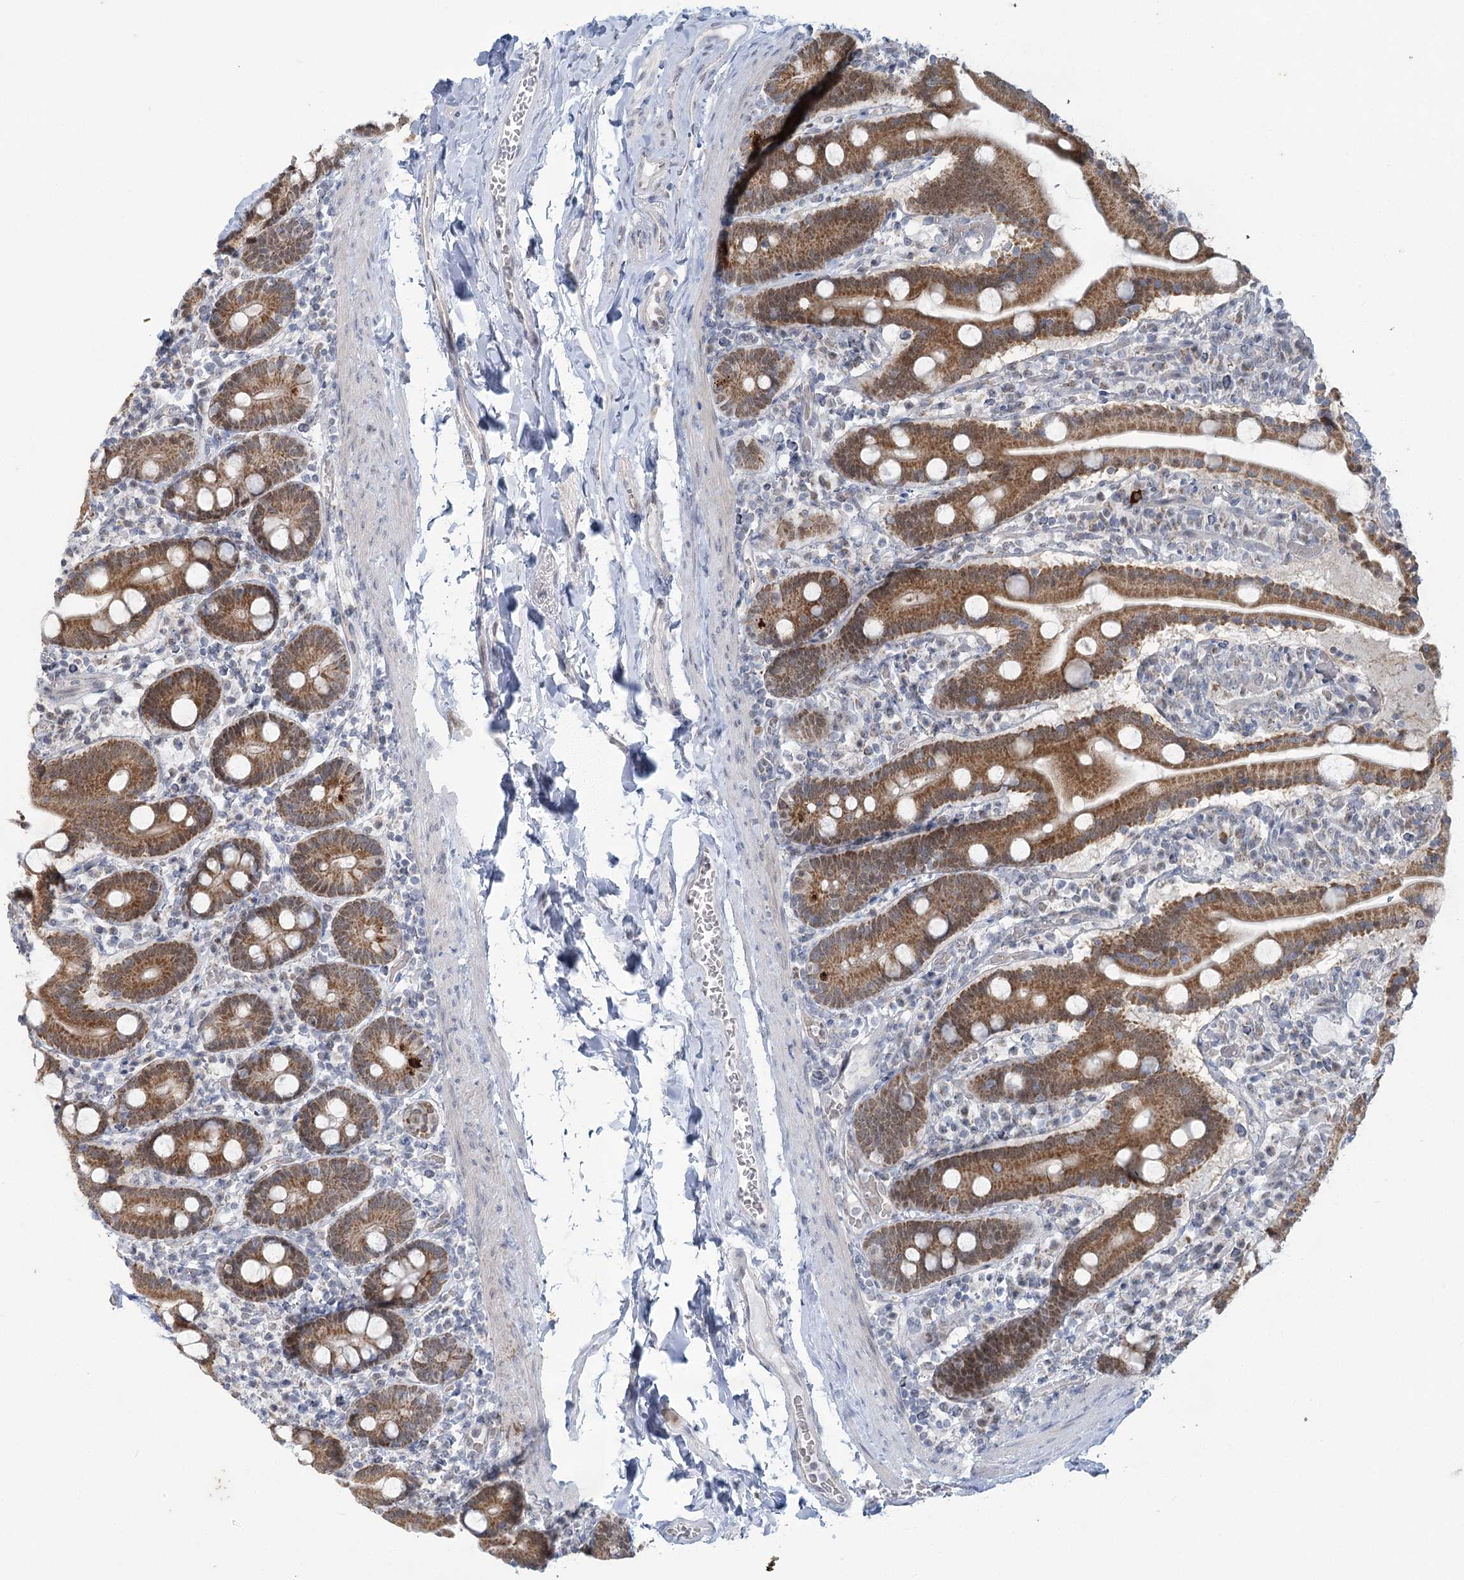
{"staining": {"intensity": "moderate", "quantity": ">75%", "location": "cytoplasmic/membranous"}, "tissue": "duodenum", "cell_type": "Glandular cells", "image_type": "normal", "snomed": [{"axis": "morphology", "description": "Normal tissue, NOS"}, {"axis": "topography", "description": "Duodenum"}], "caption": "Human duodenum stained with a protein marker demonstrates moderate staining in glandular cells.", "gene": "MTG1", "patient": {"sex": "male", "age": 55}}